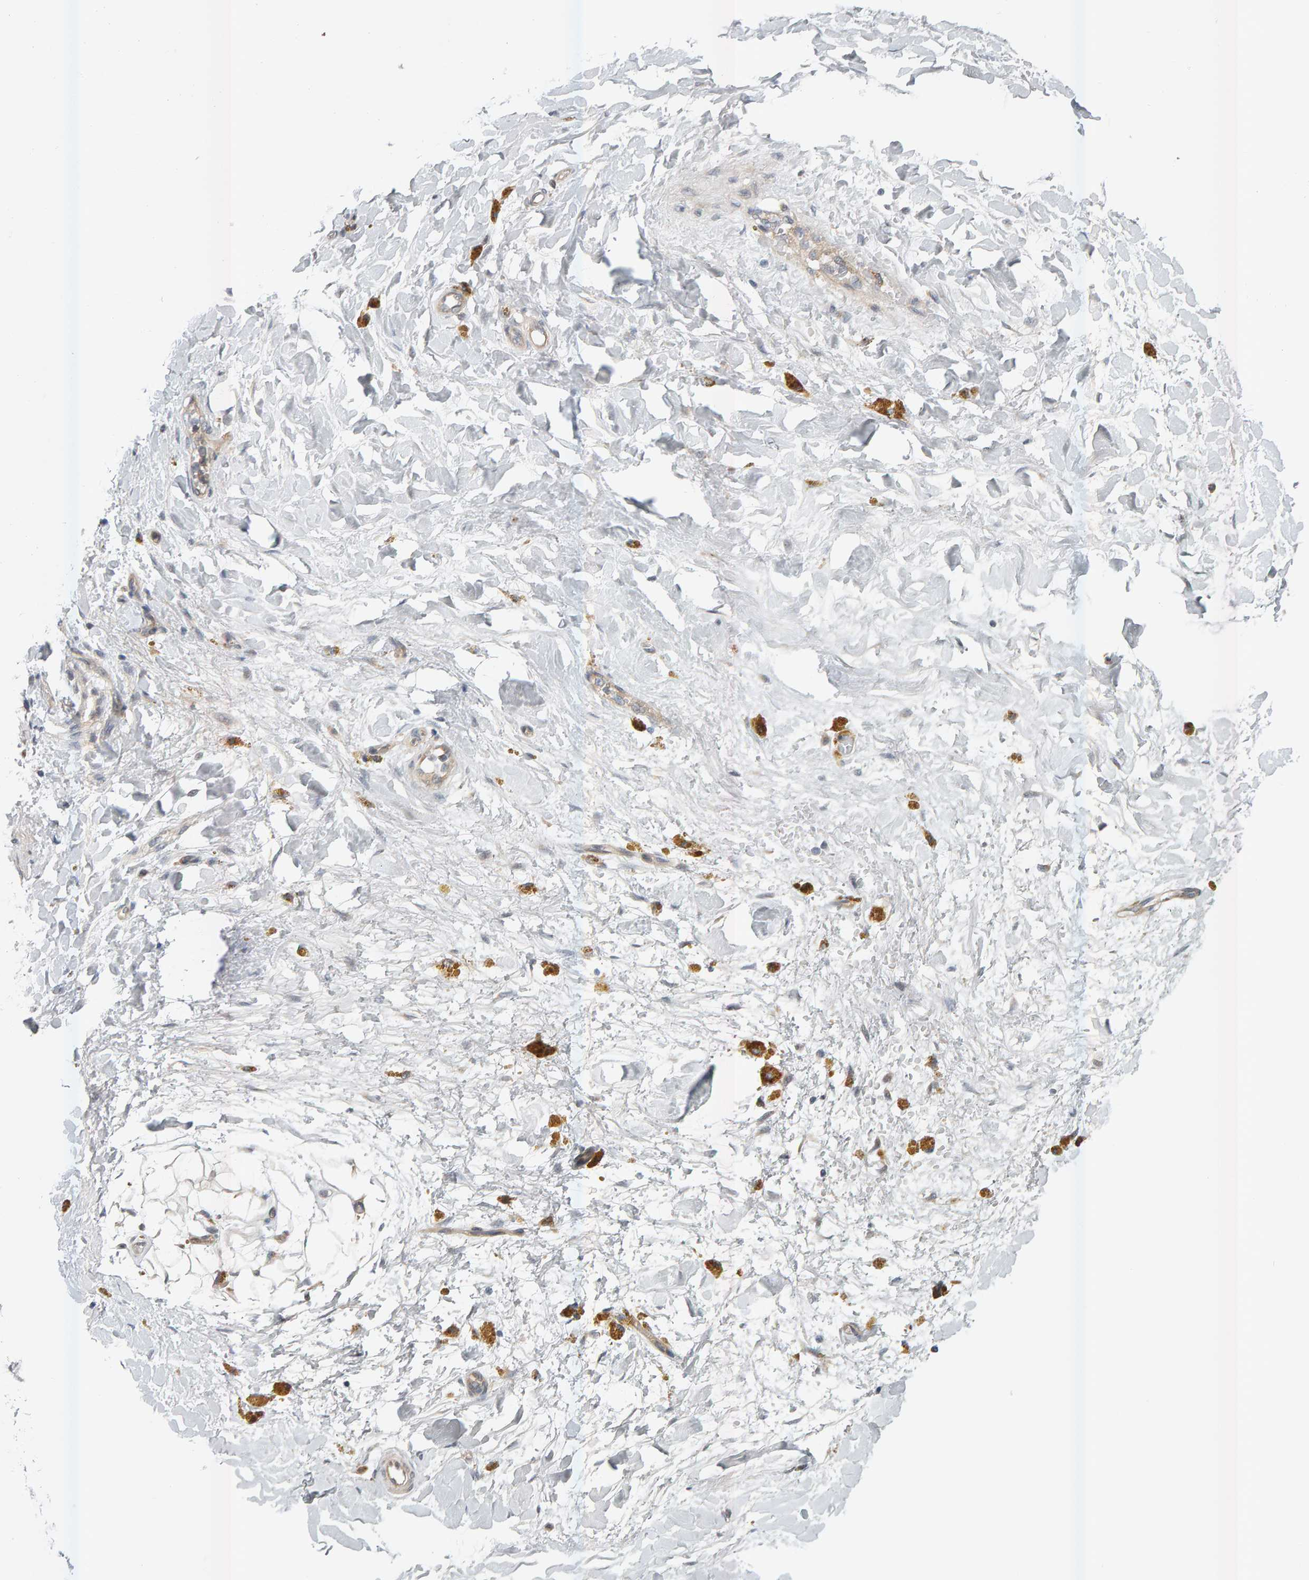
{"staining": {"intensity": "weak", "quantity": "25%-75%", "location": "cytoplasmic/membranous"}, "tissue": "adipose tissue", "cell_type": "Adipocytes", "image_type": "normal", "snomed": [{"axis": "morphology", "description": "Normal tissue, NOS"}, {"axis": "topography", "description": "Kidney"}, {"axis": "topography", "description": "Peripheral nerve tissue"}], "caption": "A high-resolution image shows IHC staining of normal adipose tissue, which displays weak cytoplasmic/membranous staining in approximately 25%-75% of adipocytes.", "gene": "ZNF160", "patient": {"sex": "male", "age": 7}}